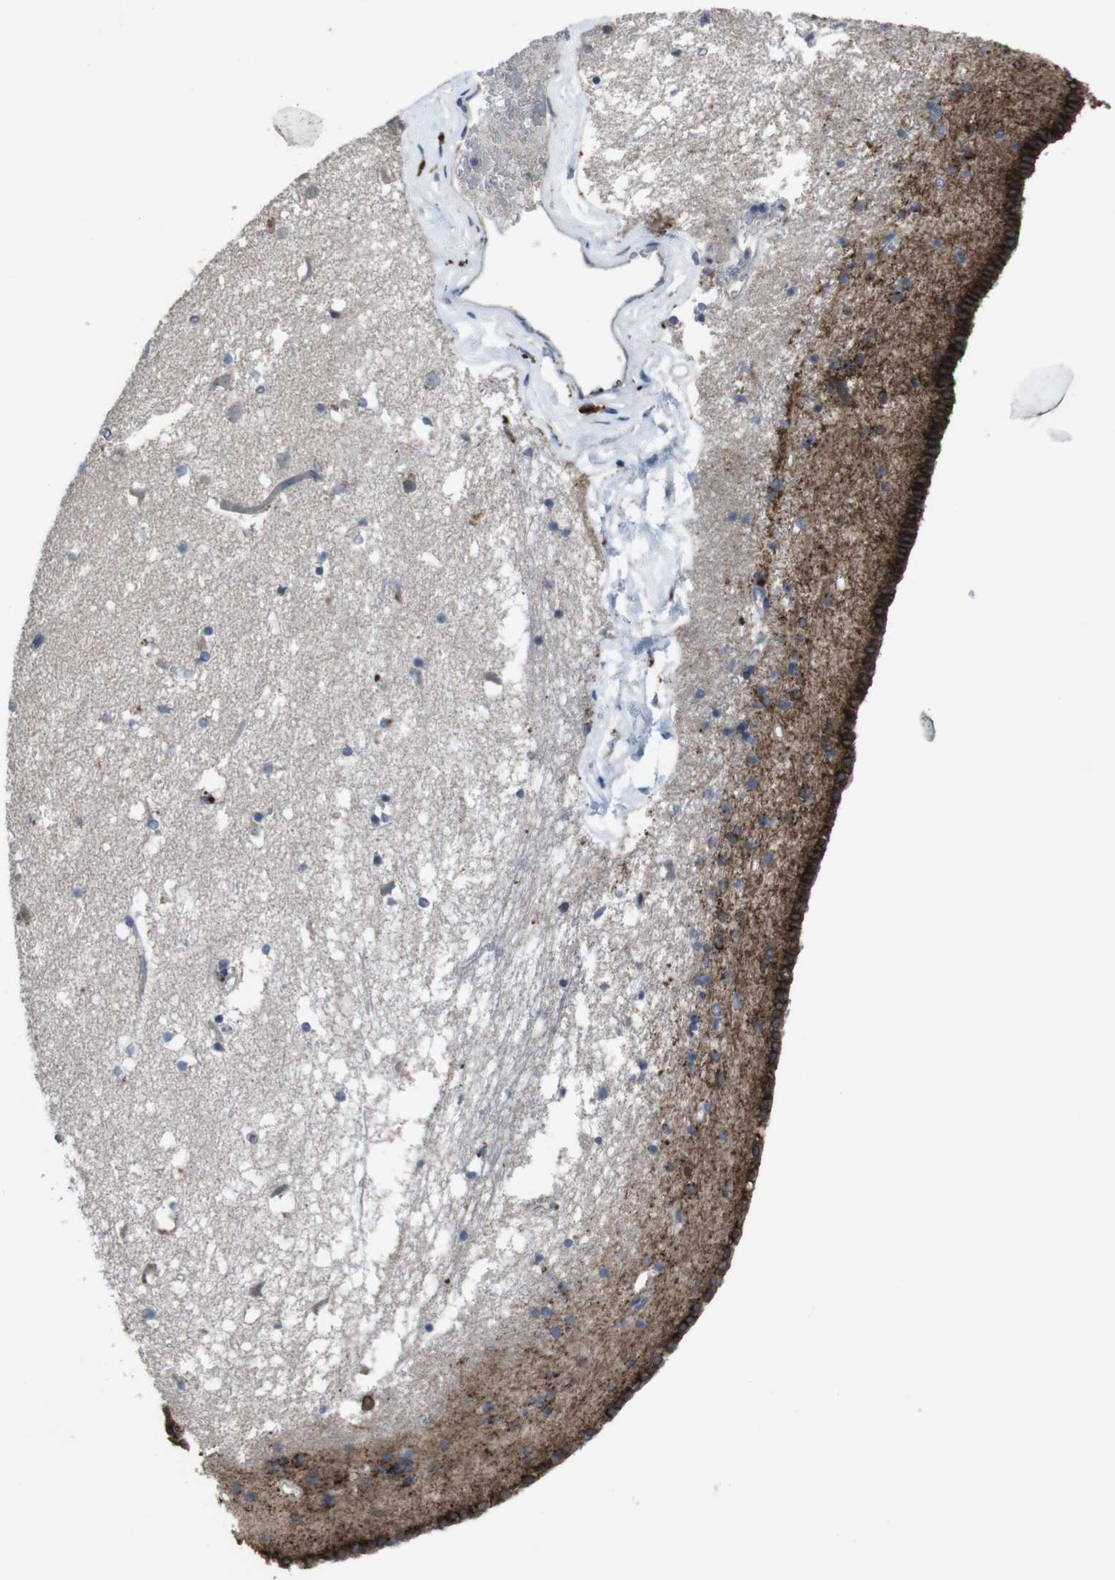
{"staining": {"intensity": "strong", "quantity": "<25%", "location": "cytoplasmic/membranous"}, "tissue": "caudate", "cell_type": "Glial cells", "image_type": "normal", "snomed": [{"axis": "morphology", "description": "Normal tissue, NOS"}, {"axis": "topography", "description": "Lateral ventricle wall"}], "caption": "A high-resolution histopathology image shows immunohistochemistry staining of benign caudate, which exhibits strong cytoplasmic/membranous positivity in about <25% of glial cells.", "gene": "EFNA5", "patient": {"sex": "male", "age": 45}}